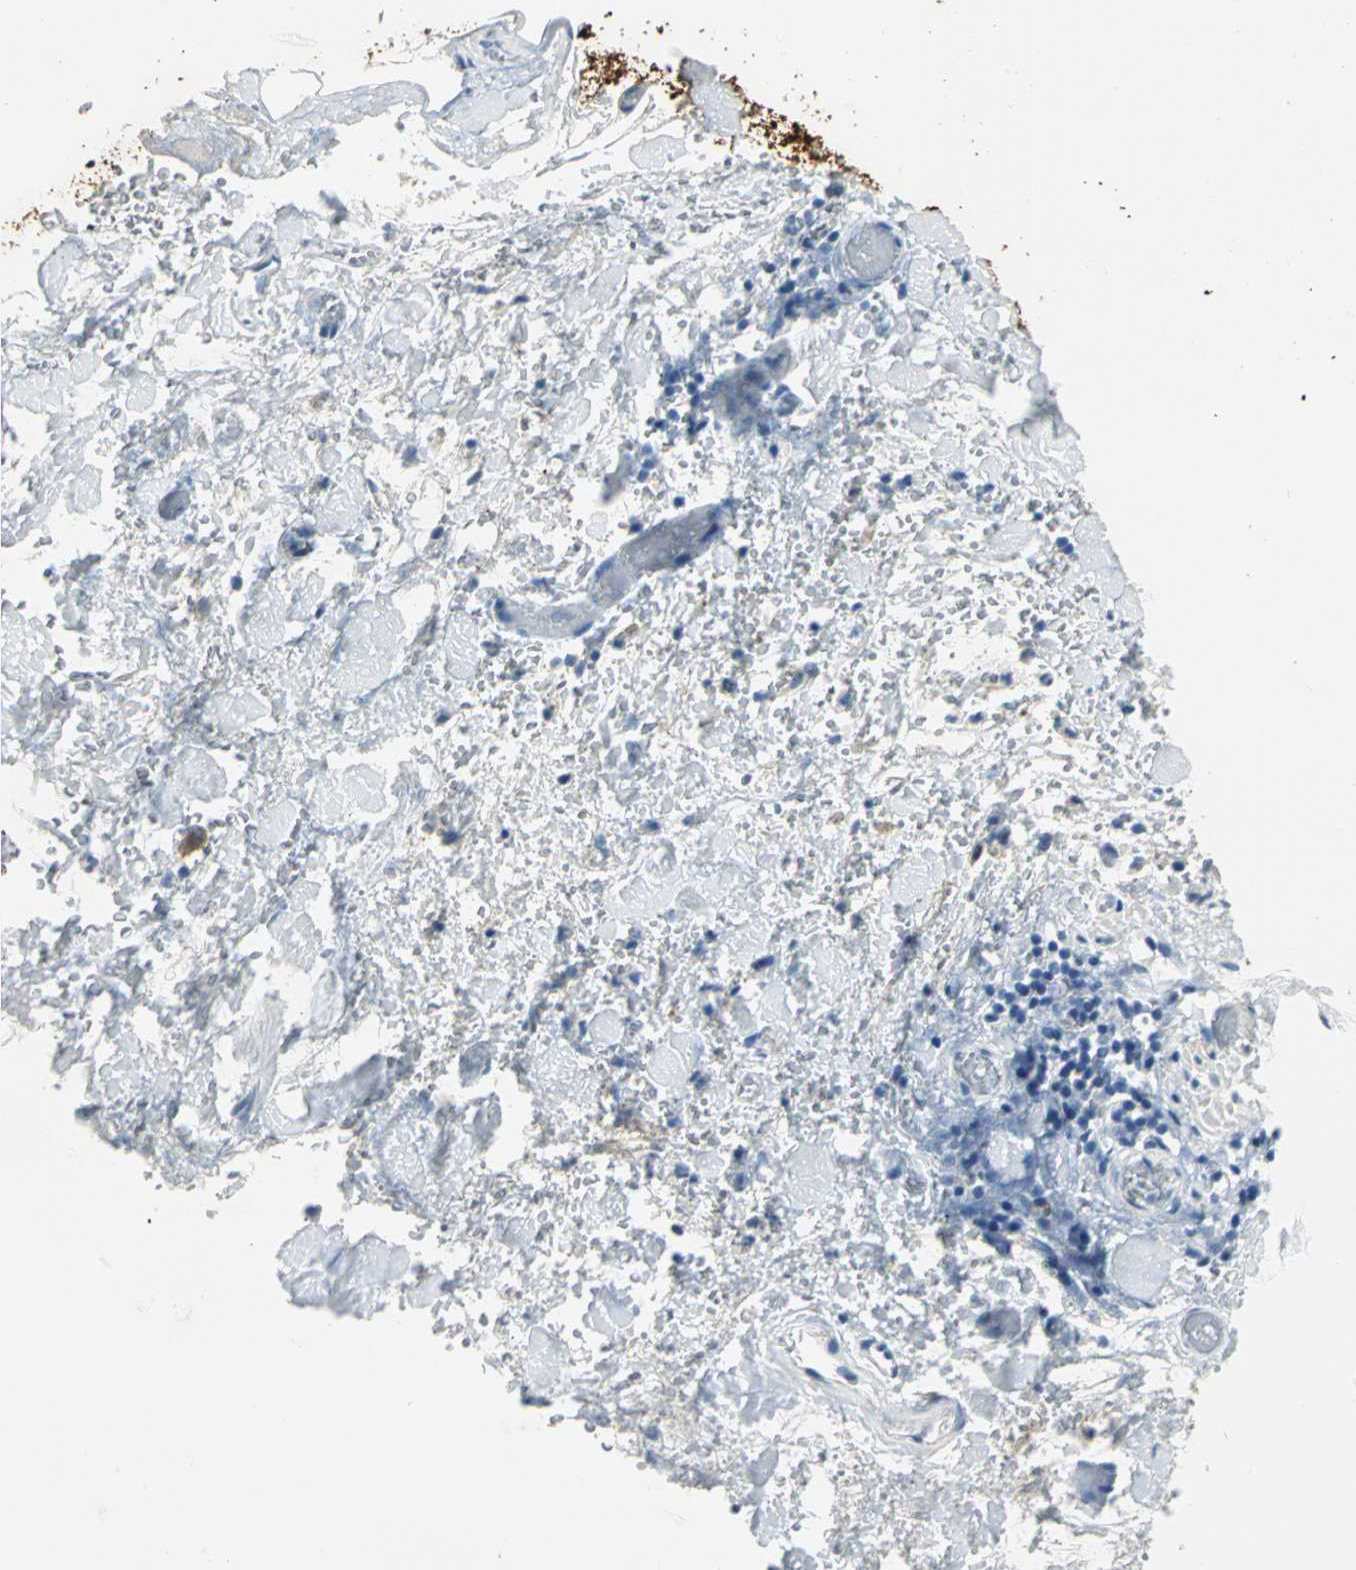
{"staining": {"intensity": "negative", "quantity": "none", "location": "none"}, "tissue": "adipose tissue", "cell_type": "Adipocytes", "image_type": "normal", "snomed": [{"axis": "morphology", "description": "Normal tissue, NOS"}, {"axis": "morphology", "description": "Cholangiocarcinoma"}, {"axis": "topography", "description": "Liver"}, {"axis": "topography", "description": "Peripheral nerve tissue"}], "caption": "Immunohistochemistry (IHC) of benign adipose tissue reveals no positivity in adipocytes.", "gene": "UCHL1", "patient": {"sex": "male", "age": 50}}